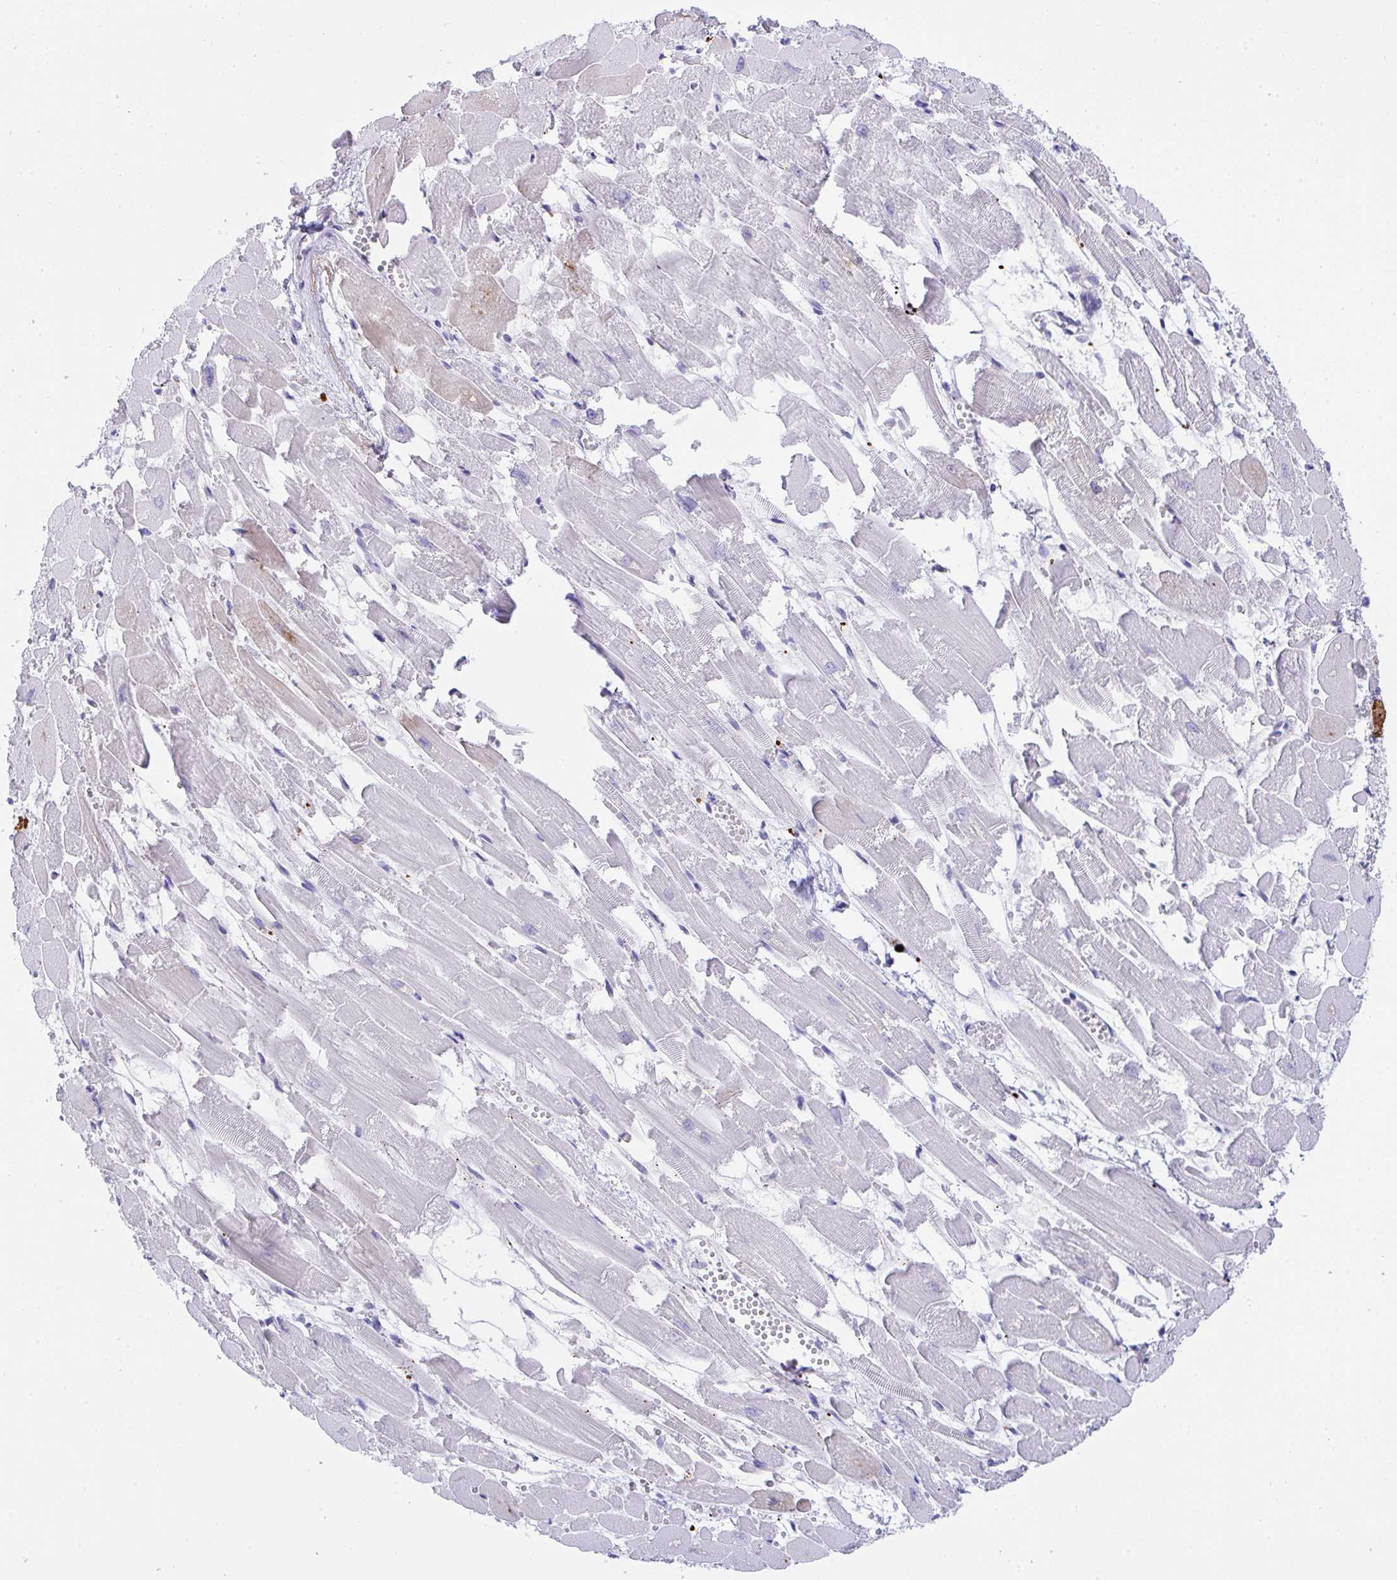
{"staining": {"intensity": "negative", "quantity": "none", "location": "none"}, "tissue": "heart muscle", "cell_type": "Cardiomyocytes", "image_type": "normal", "snomed": [{"axis": "morphology", "description": "Normal tissue, NOS"}, {"axis": "topography", "description": "Heart"}], "caption": "High magnification brightfield microscopy of benign heart muscle stained with DAB (3,3'-diaminobenzidine) (brown) and counterstained with hematoxylin (blue): cardiomyocytes show no significant staining. (DAB immunohistochemistry (IHC) with hematoxylin counter stain).", "gene": "KMT2E", "patient": {"sex": "female", "age": 52}}